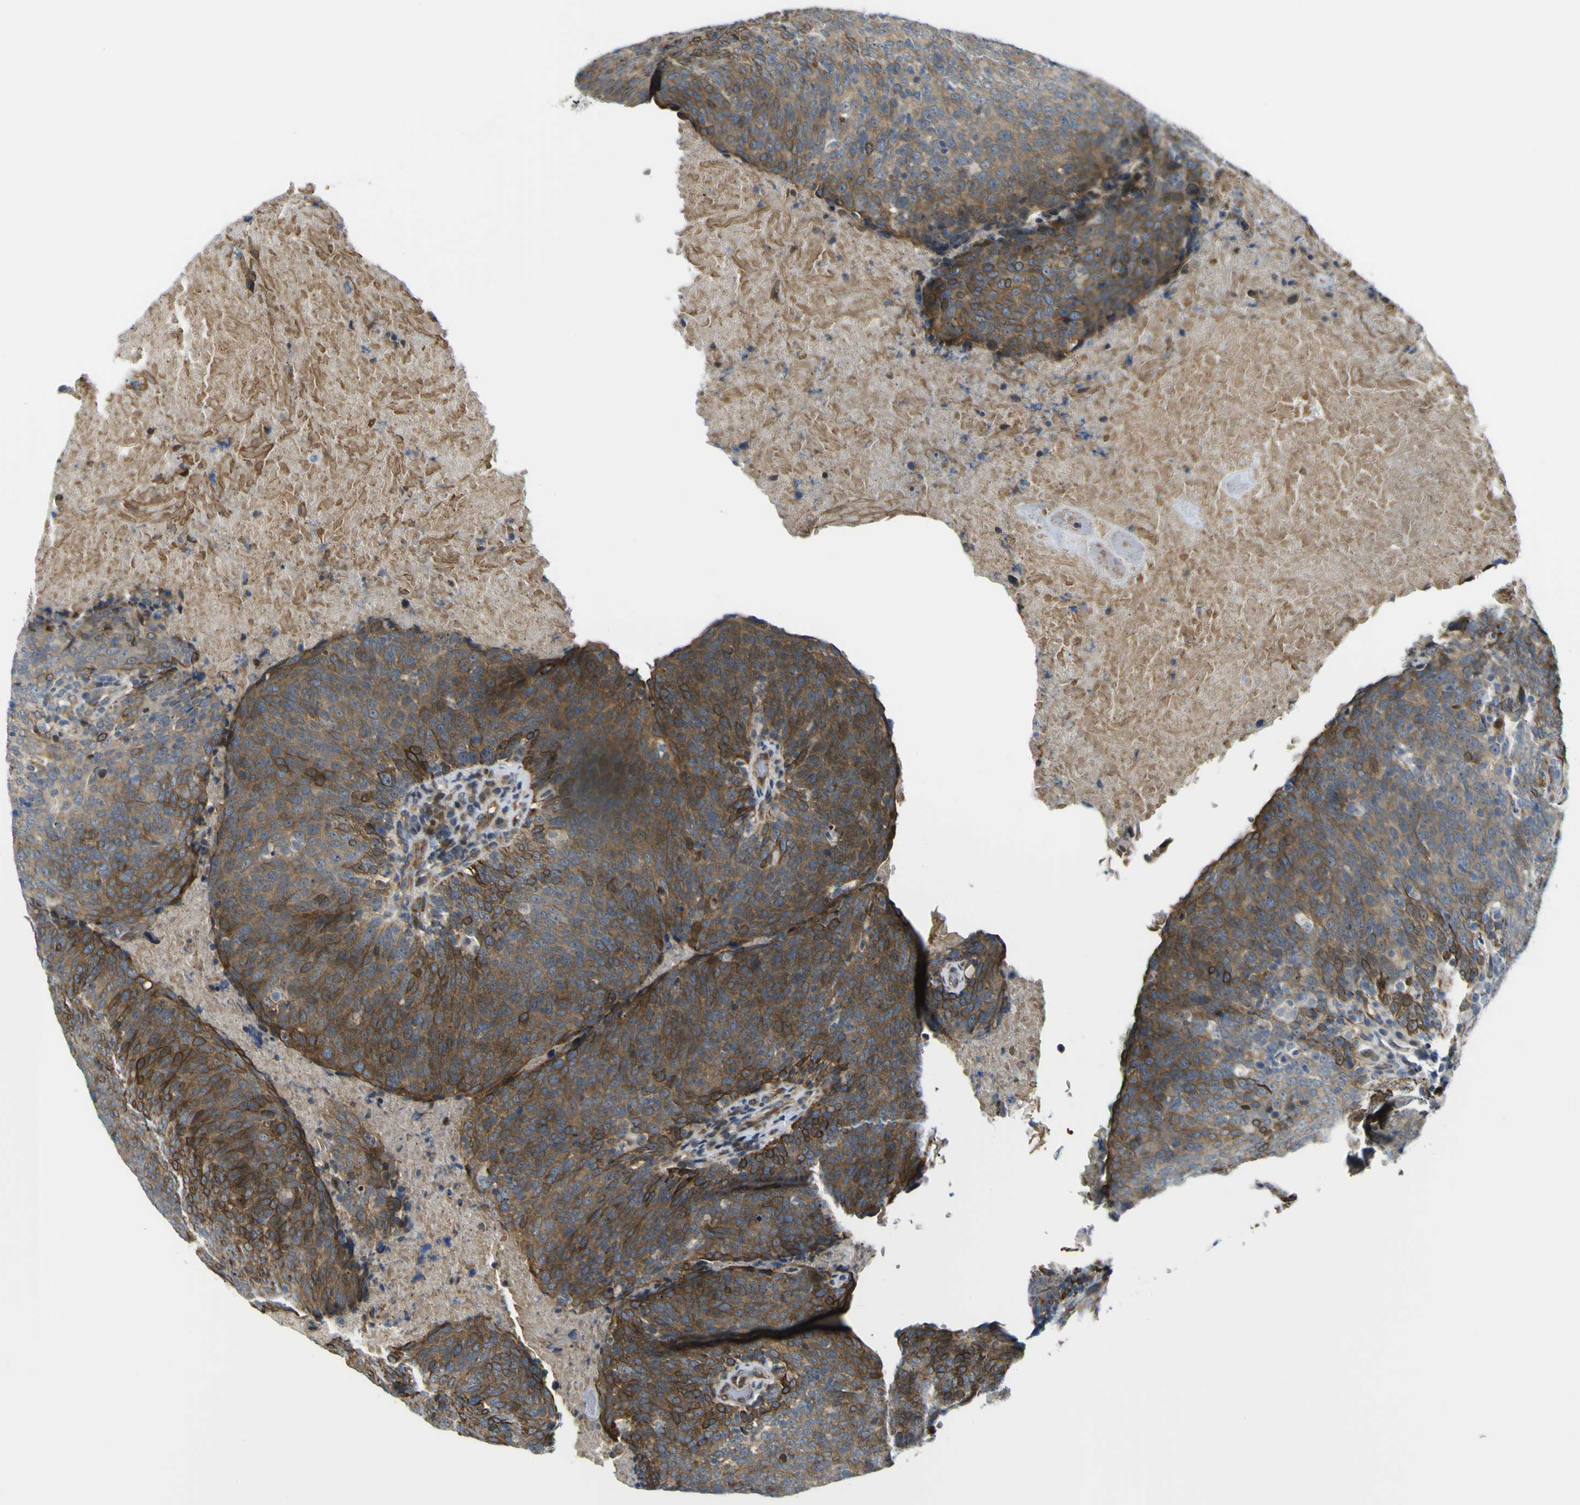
{"staining": {"intensity": "strong", "quantity": ">75%", "location": "cytoplasmic/membranous"}, "tissue": "head and neck cancer", "cell_type": "Tumor cells", "image_type": "cancer", "snomed": [{"axis": "morphology", "description": "Squamous cell carcinoma, NOS"}, {"axis": "morphology", "description": "Squamous cell carcinoma, metastatic, NOS"}, {"axis": "topography", "description": "Lymph node"}, {"axis": "topography", "description": "Head-Neck"}], "caption": "Squamous cell carcinoma (head and neck) stained with DAB (3,3'-diaminobenzidine) IHC displays high levels of strong cytoplasmic/membranous positivity in approximately >75% of tumor cells.", "gene": "KDM7A", "patient": {"sex": "male", "age": 62}}